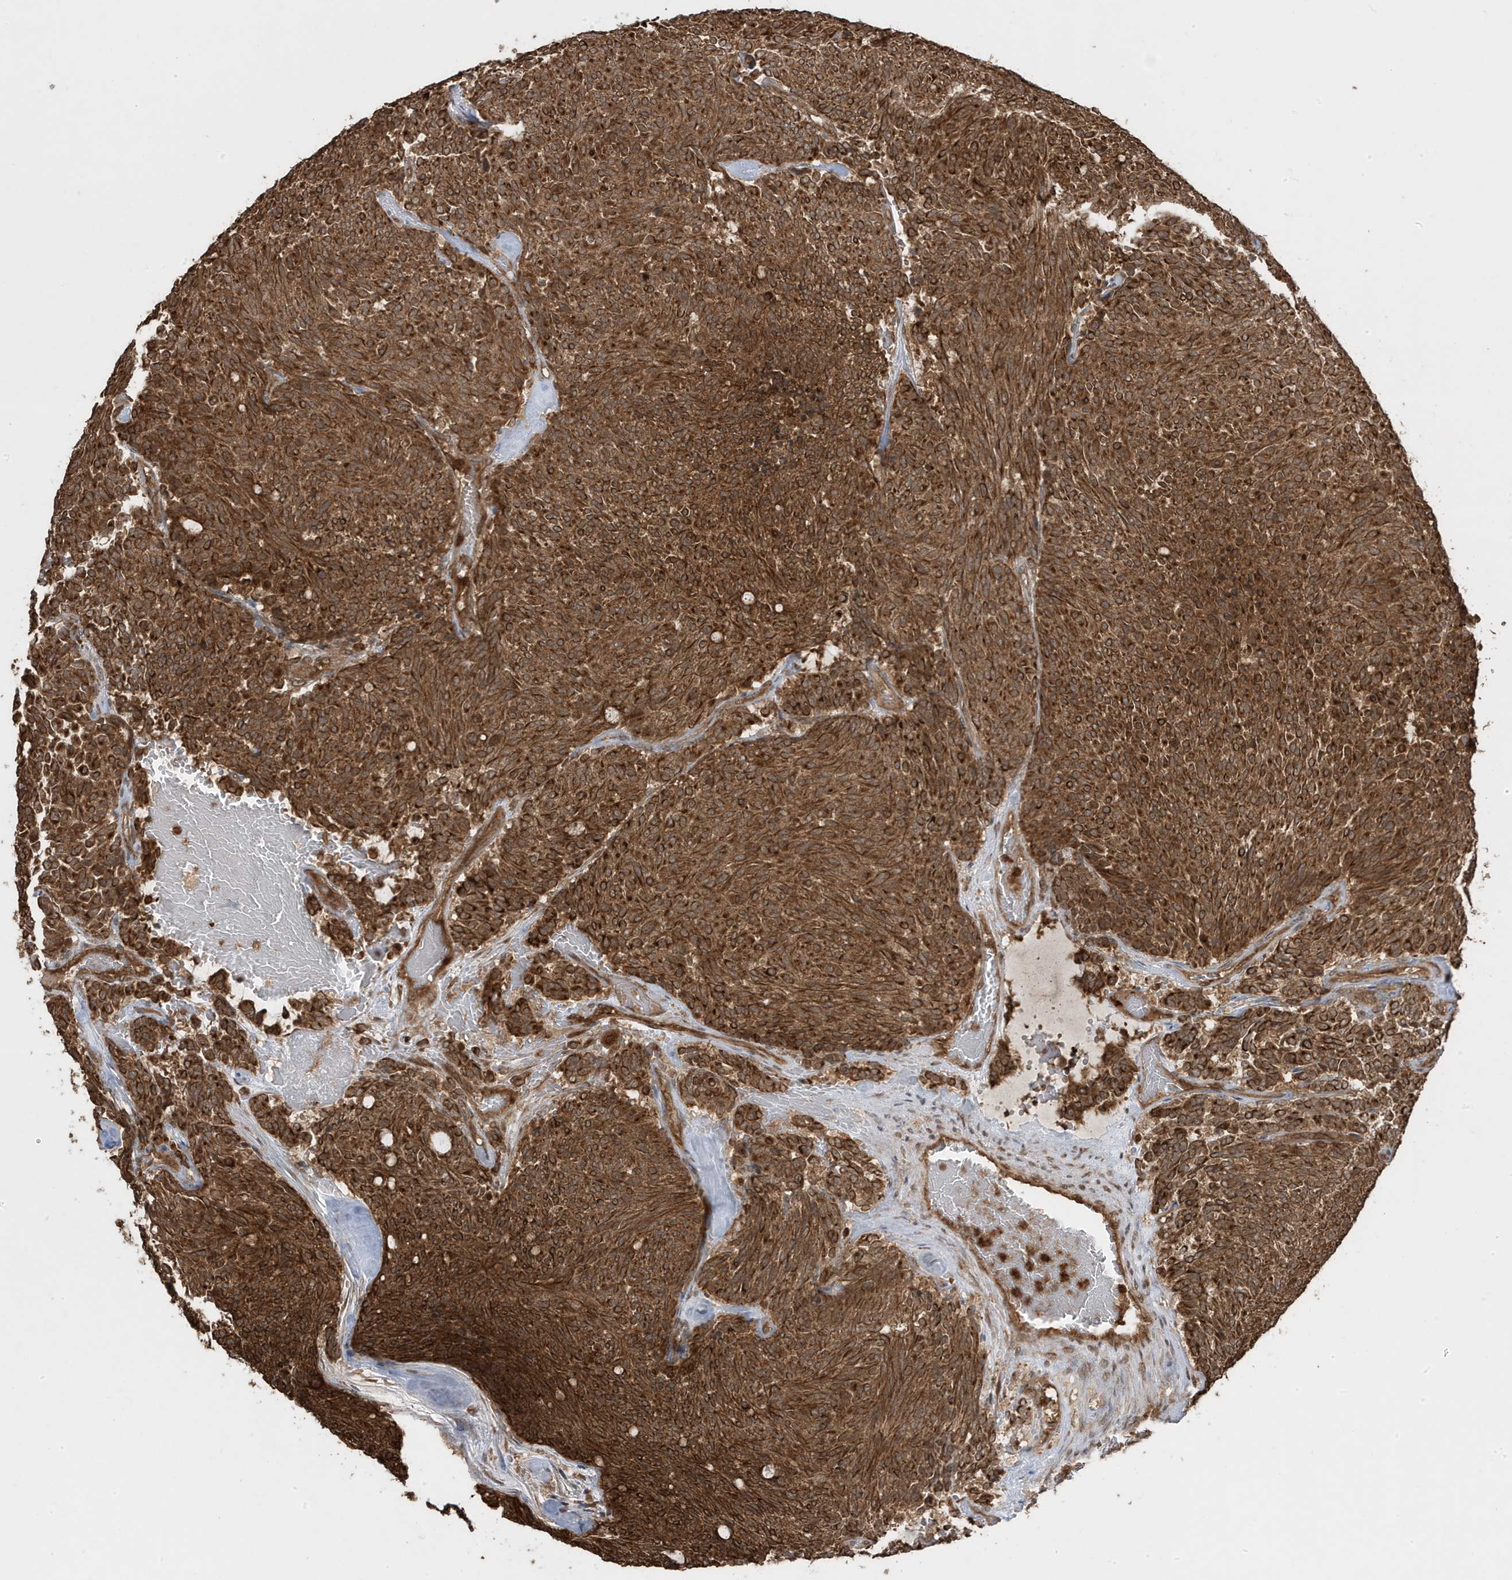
{"staining": {"intensity": "strong", "quantity": ">75%", "location": "cytoplasmic/membranous"}, "tissue": "carcinoid", "cell_type": "Tumor cells", "image_type": "cancer", "snomed": [{"axis": "morphology", "description": "Carcinoid, malignant, NOS"}, {"axis": "topography", "description": "Pancreas"}], "caption": "The photomicrograph shows staining of malignant carcinoid, revealing strong cytoplasmic/membranous protein positivity (brown color) within tumor cells.", "gene": "ASAP1", "patient": {"sex": "female", "age": 54}}